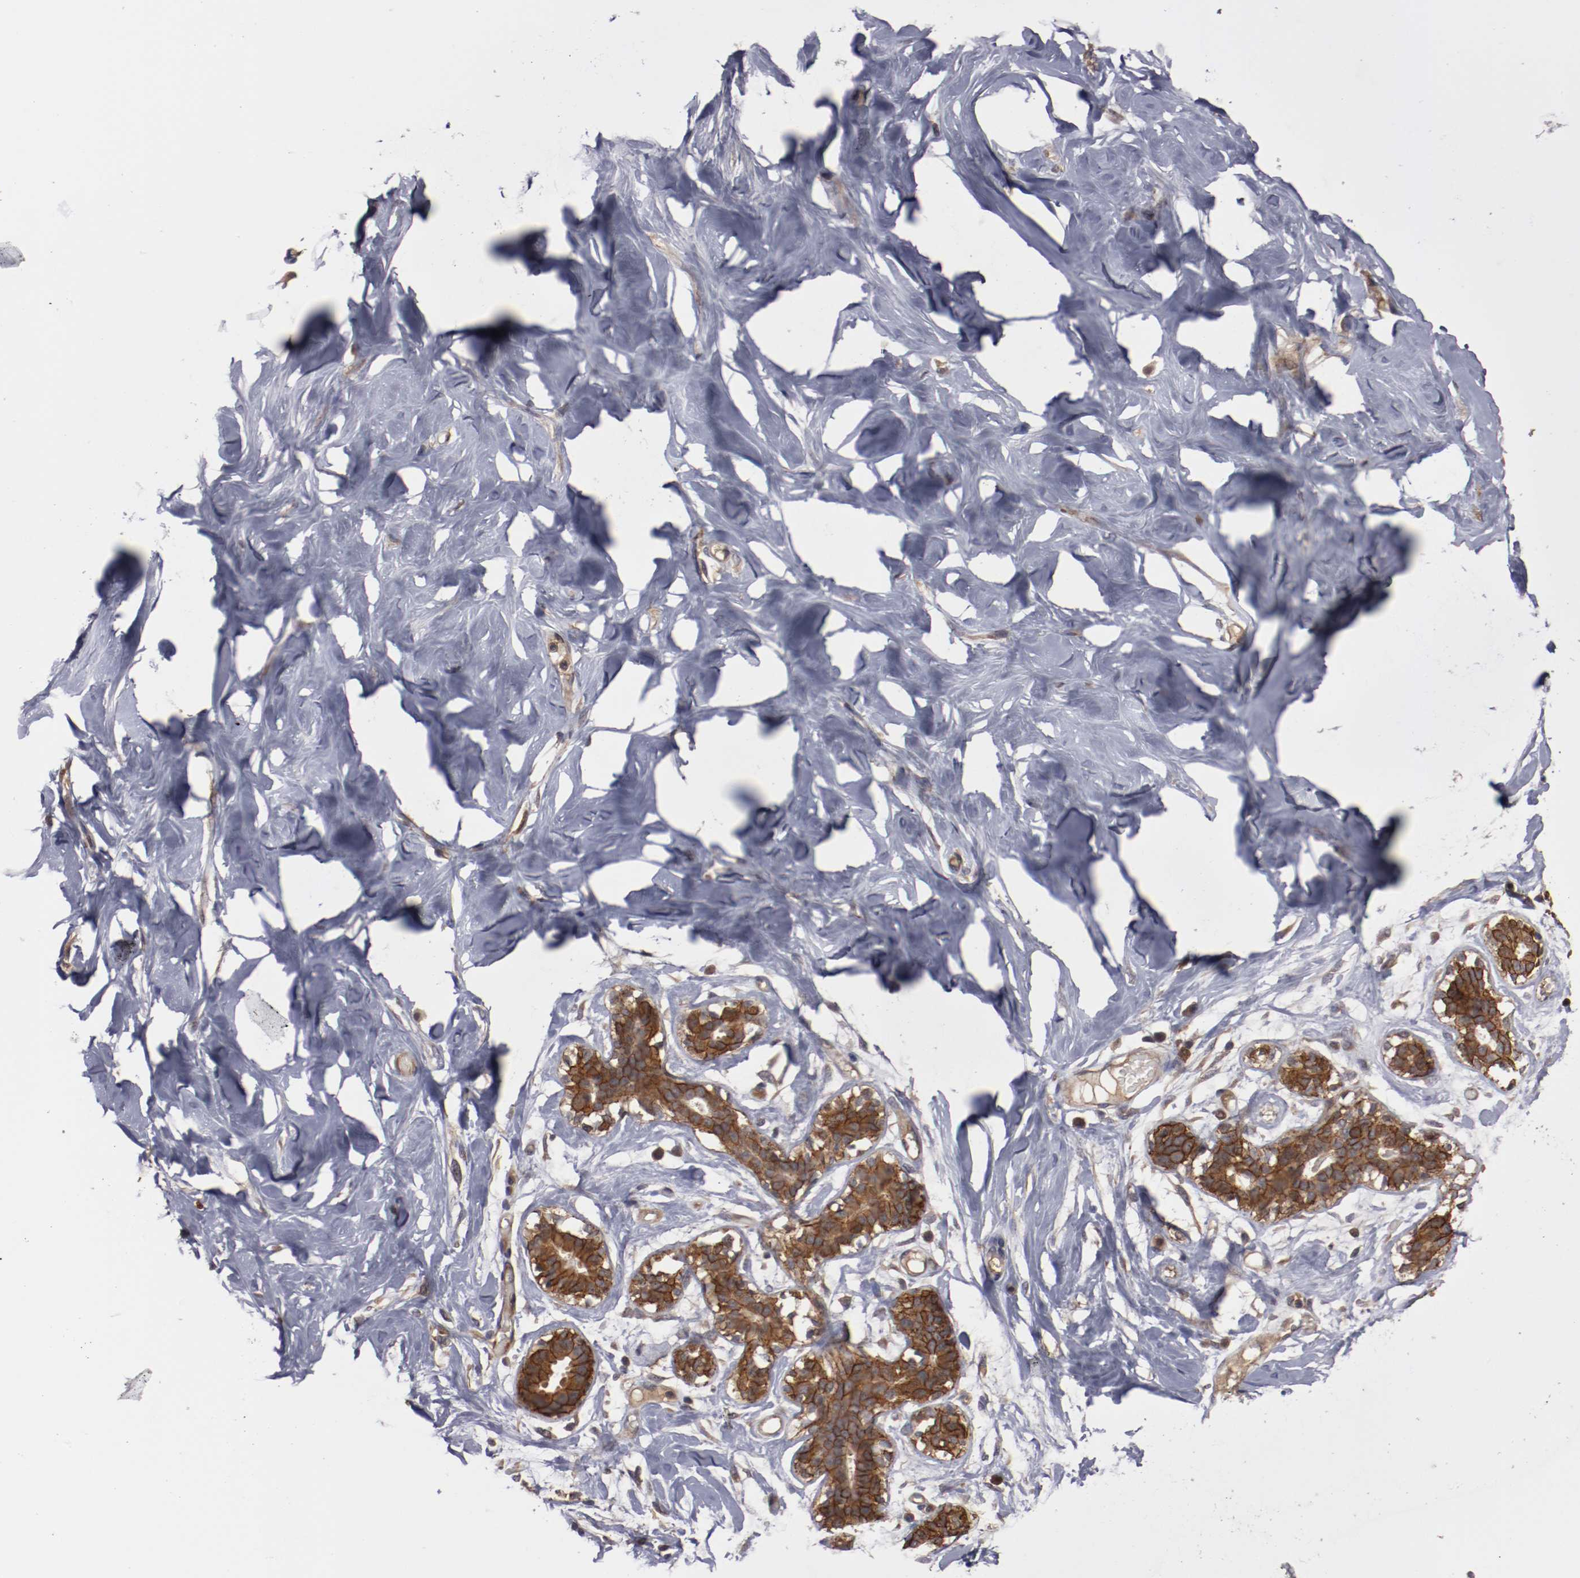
{"staining": {"intensity": "negative", "quantity": "none", "location": "none"}, "tissue": "breast", "cell_type": "Adipocytes", "image_type": "normal", "snomed": [{"axis": "morphology", "description": "Normal tissue, NOS"}, {"axis": "topography", "description": "Breast"}, {"axis": "topography", "description": "Soft tissue"}], "caption": "High magnification brightfield microscopy of unremarkable breast stained with DAB (brown) and counterstained with hematoxylin (blue): adipocytes show no significant positivity. Brightfield microscopy of IHC stained with DAB (3,3'-diaminobenzidine) (brown) and hematoxylin (blue), captured at high magnification.", "gene": "RPS6KA6", "patient": {"sex": "female", "age": 25}}